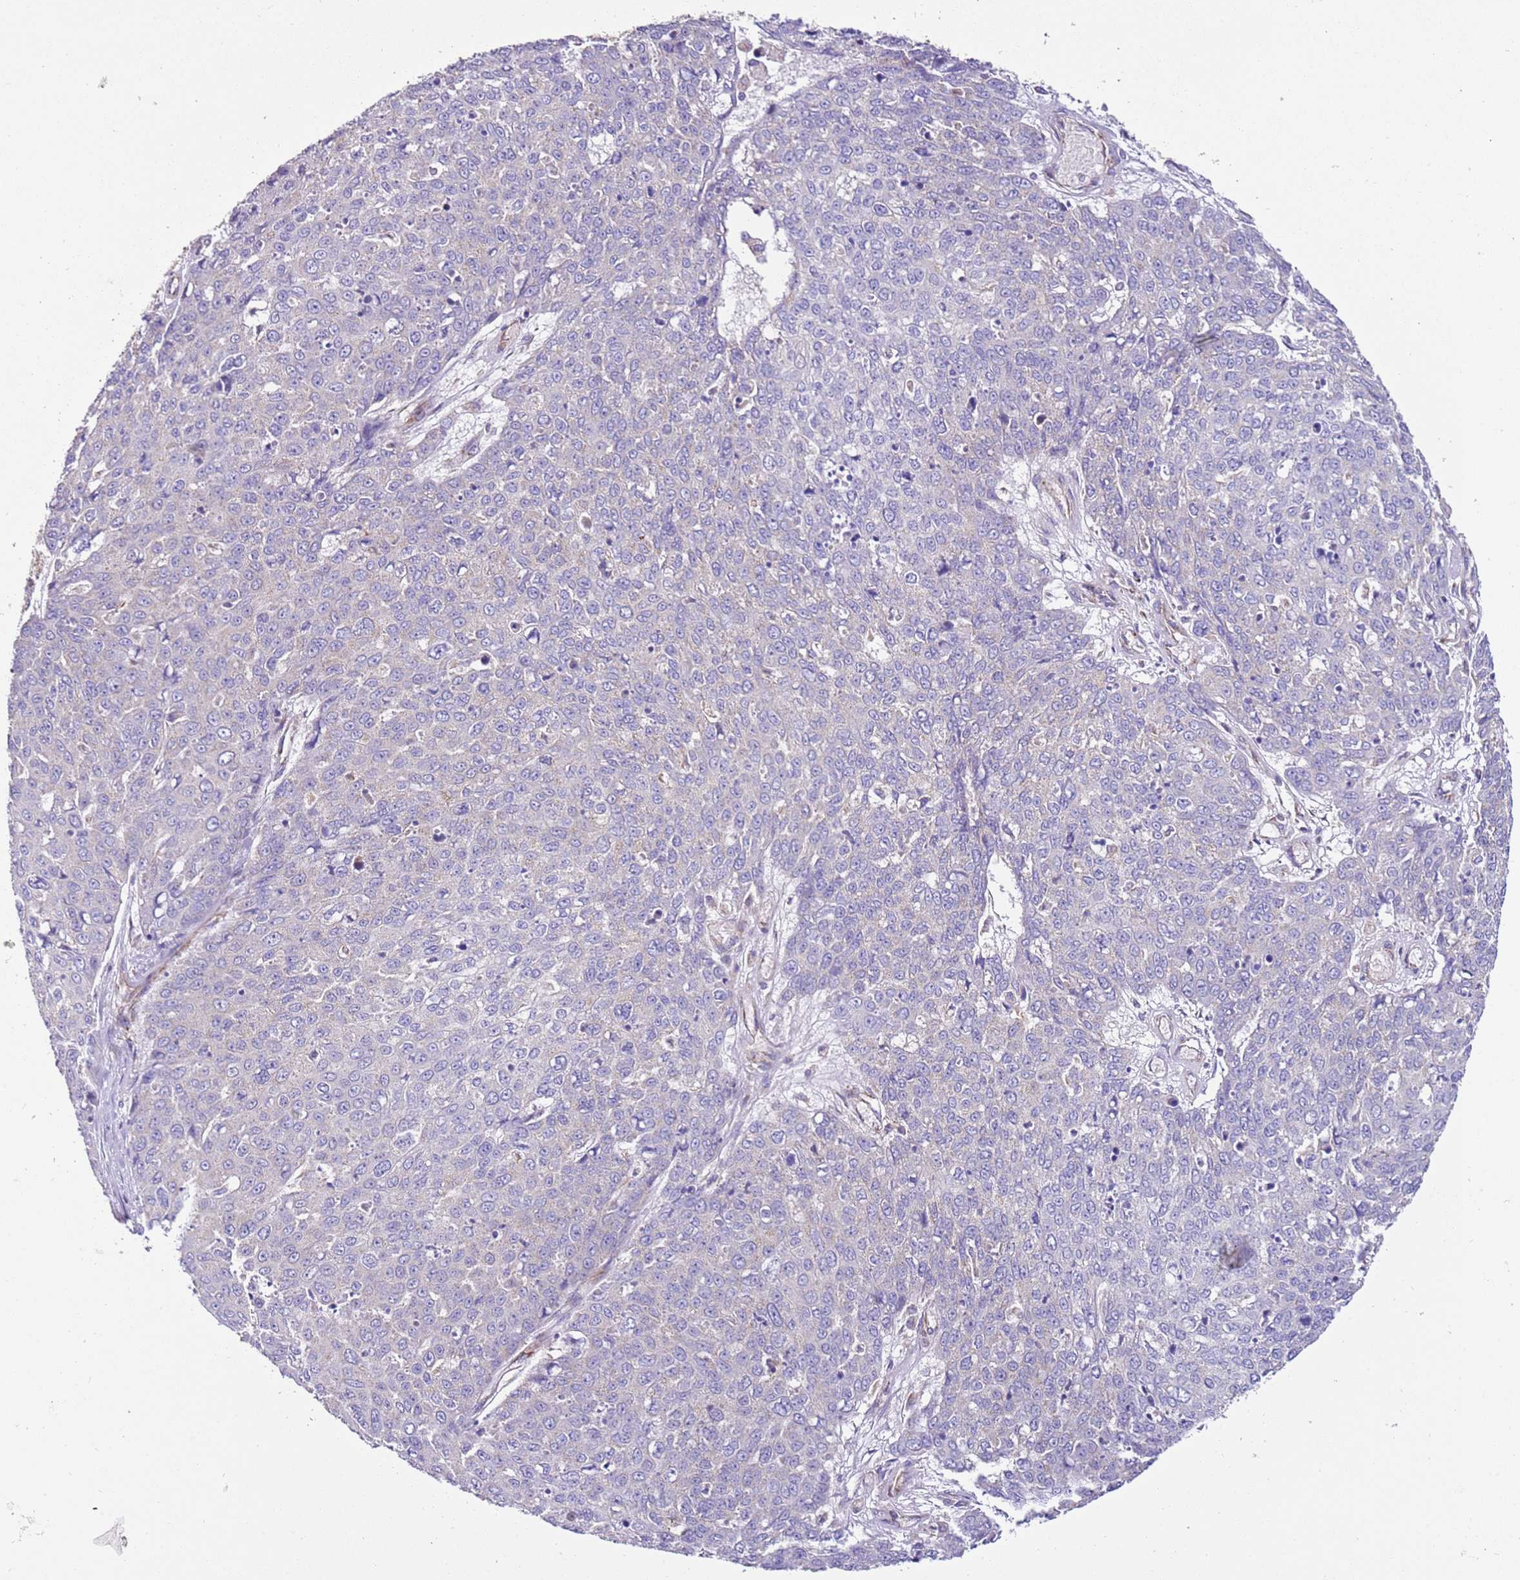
{"staining": {"intensity": "negative", "quantity": "none", "location": "none"}, "tissue": "skin cancer", "cell_type": "Tumor cells", "image_type": "cancer", "snomed": [{"axis": "morphology", "description": "Squamous cell carcinoma, NOS"}, {"axis": "topography", "description": "Skin"}], "caption": "Immunohistochemistry of skin cancer reveals no staining in tumor cells.", "gene": "MRPL20", "patient": {"sex": "male", "age": 71}}